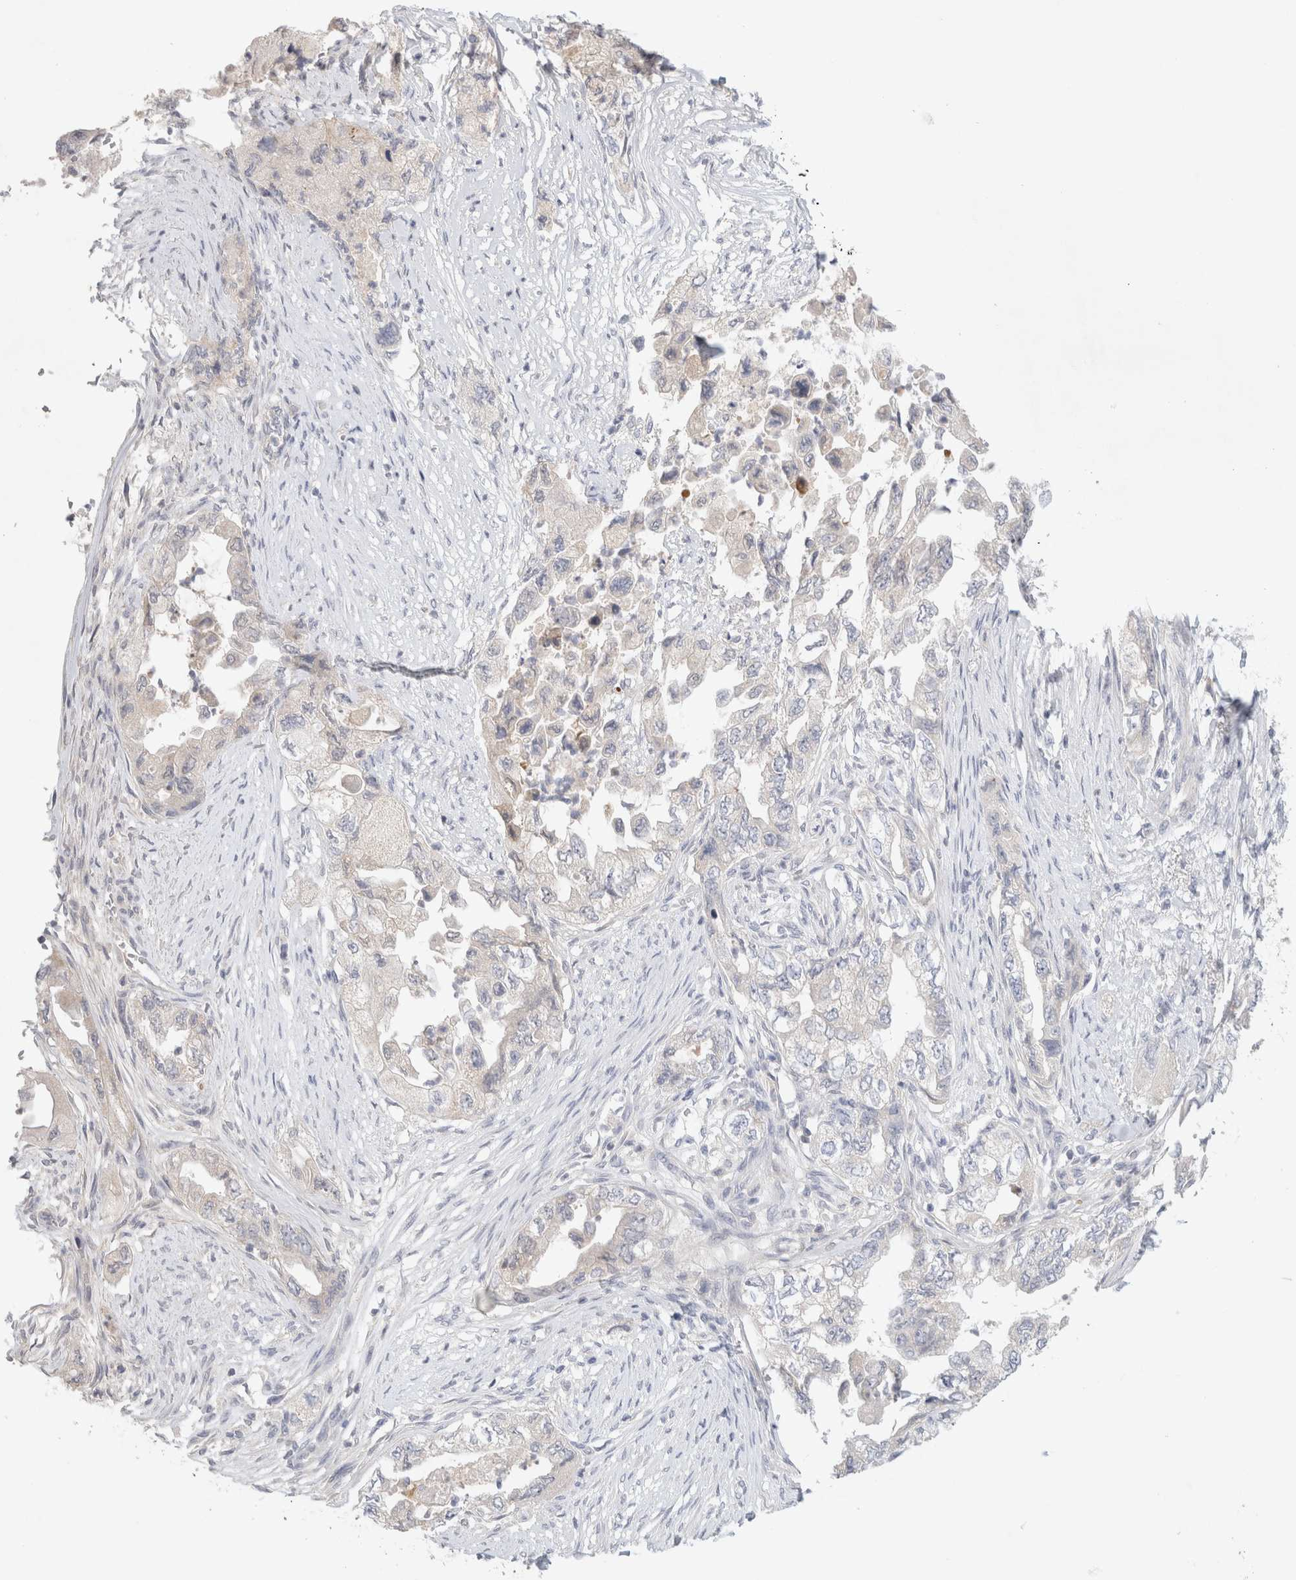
{"staining": {"intensity": "negative", "quantity": "none", "location": "none"}, "tissue": "pancreatic cancer", "cell_type": "Tumor cells", "image_type": "cancer", "snomed": [{"axis": "morphology", "description": "Adenocarcinoma, NOS"}, {"axis": "topography", "description": "Pancreas"}], "caption": "The immunohistochemistry histopathology image has no significant staining in tumor cells of pancreatic adenocarcinoma tissue.", "gene": "MPP2", "patient": {"sex": "female", "age": 73}}